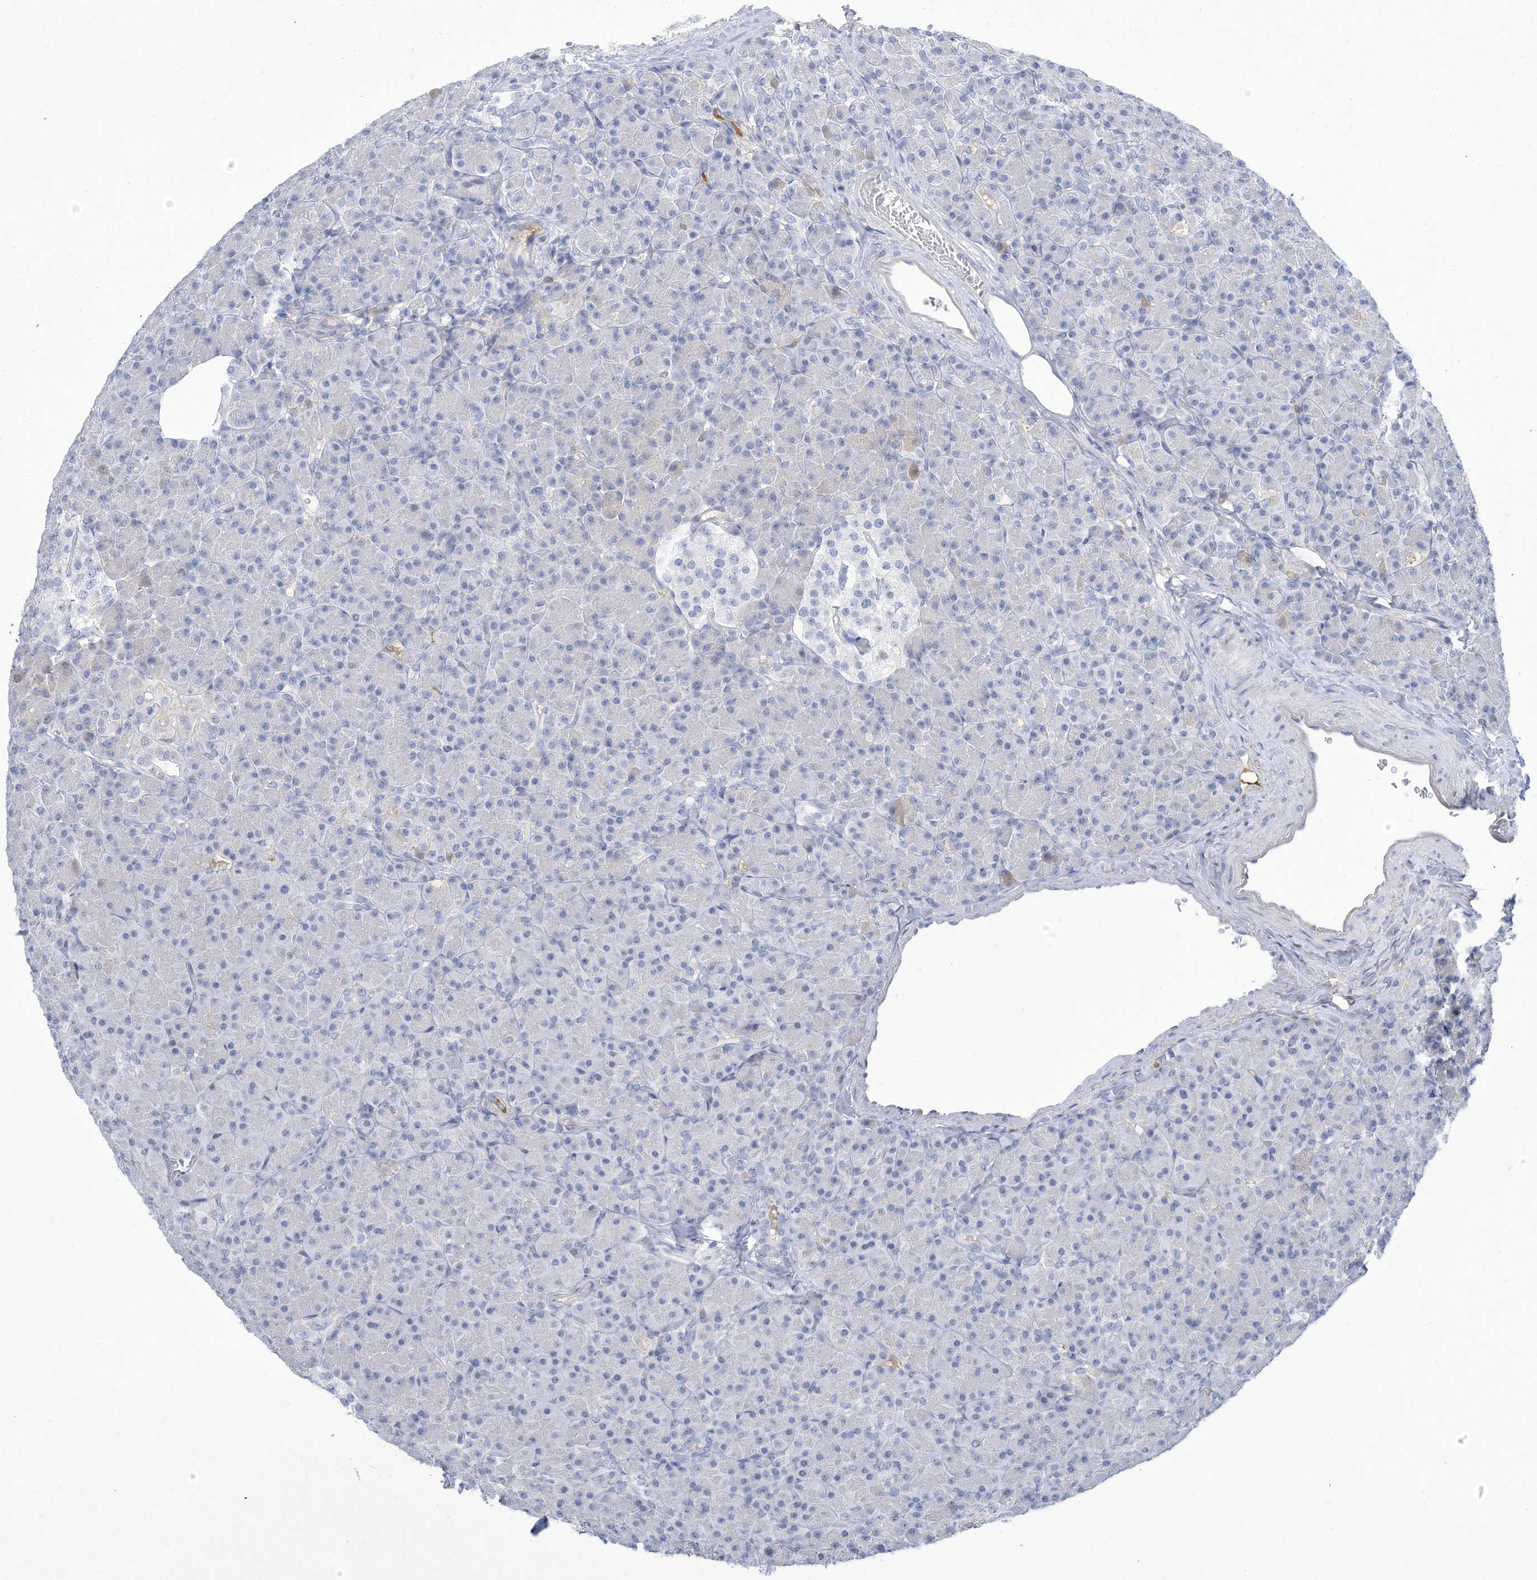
{"staining": {"intensity": "negative", "quantity": "none", "location": "none"}, "tissue": "pancreas", "cell_type": "Exocrine glandular cells", "image_type": "normal", "snomed": [{"axis": "morphology", "description": "Normal tissue, NOS"}, {"axis": "topography", "description": "Pancreas"}], "caption": "The immunohistochemistry (IHC) image has no significant positivity in exocrine glandular cells of pancreas. The staining is performed using DAB brown chromogen with nuclei counter-stained in using hematoxylin.", "gene": "HAS3", "patient": {"sex": "female", "age": 43}}